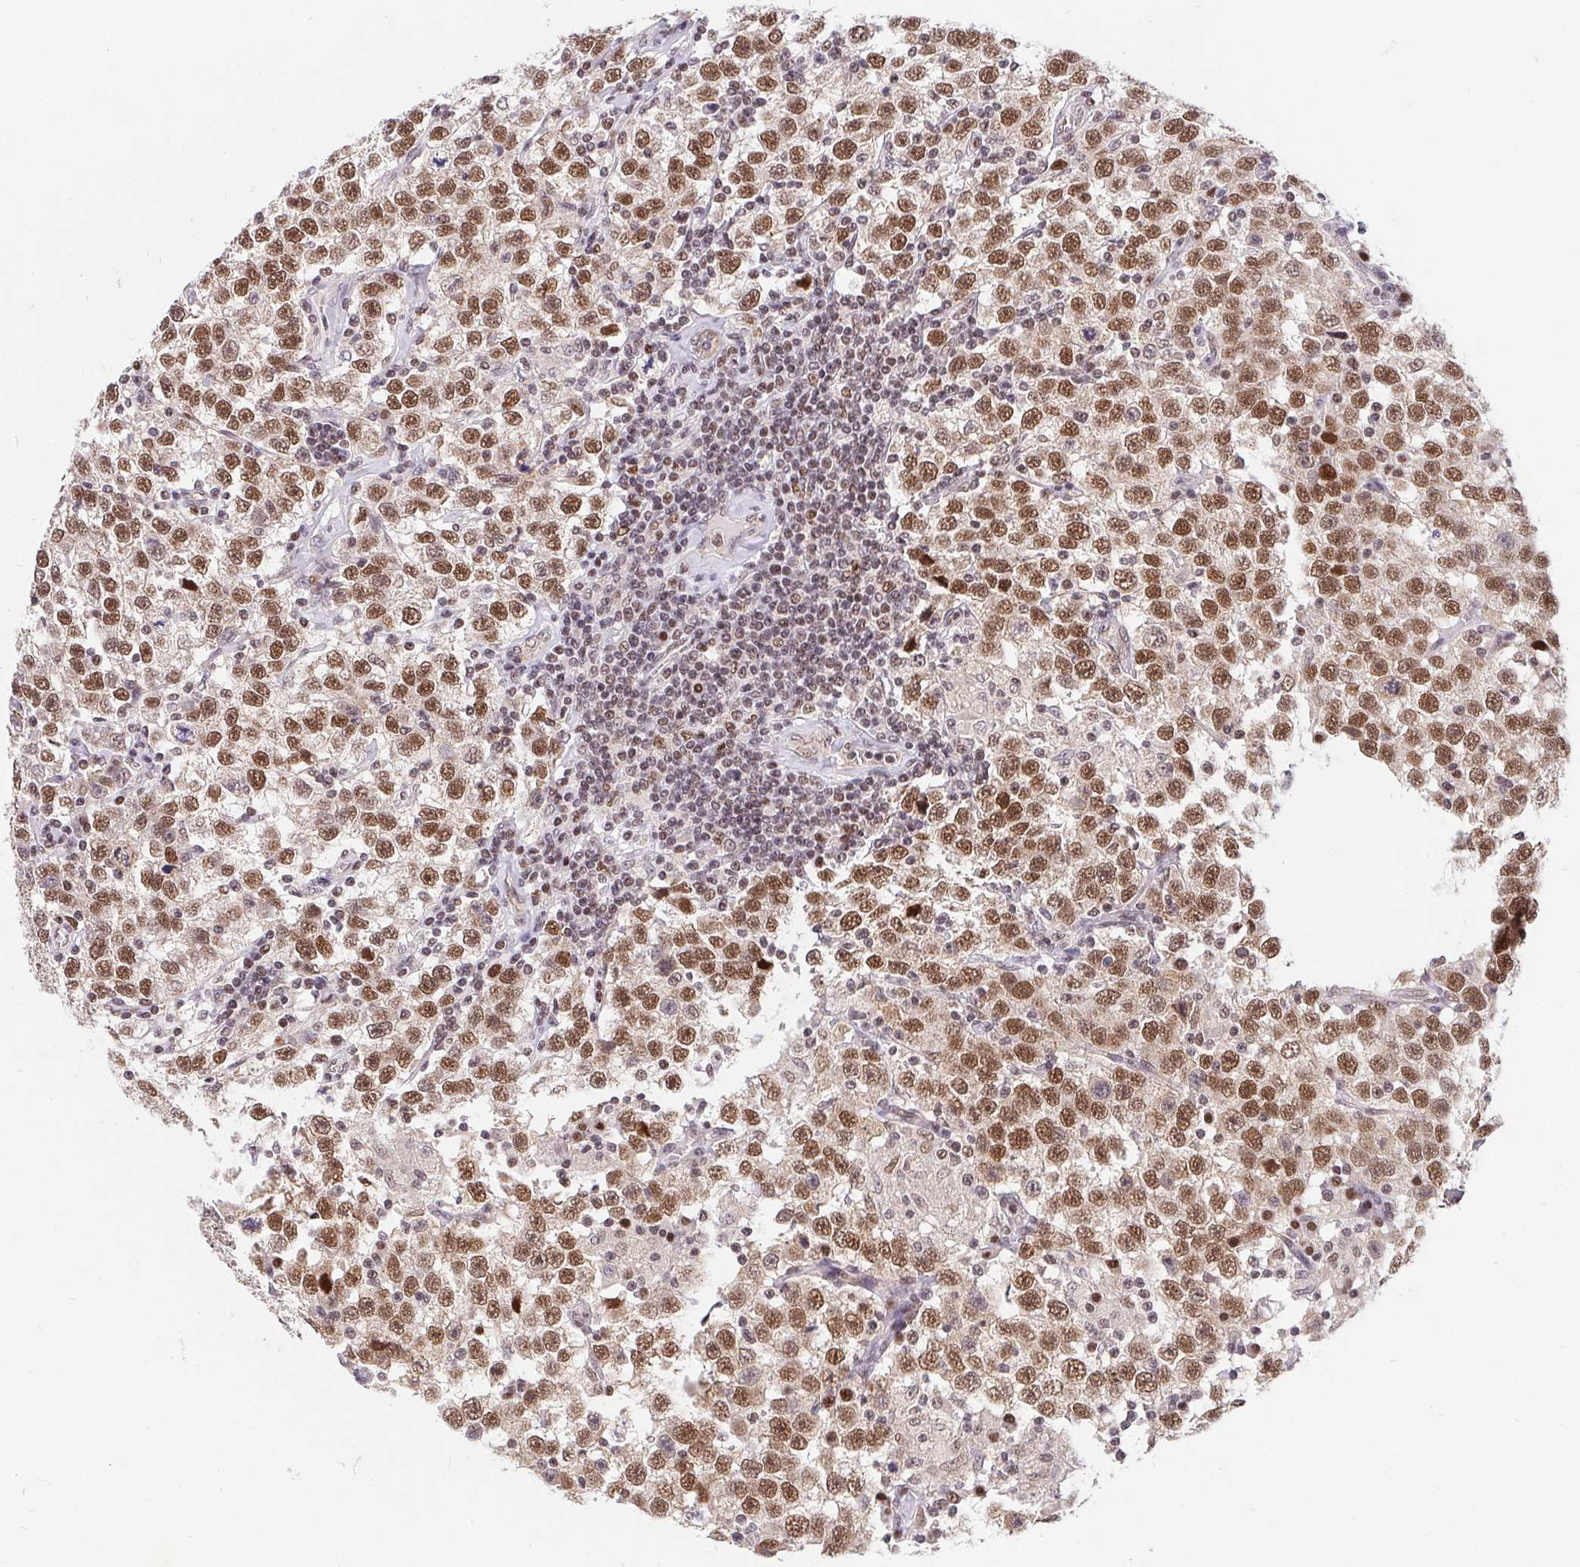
{"staining": {"intensity": "moderate", "quantity": ">75%", "location": "nuclear"}, "tissue": "testis cancer", "cell_type": "Tumor cells", "image_type": "cancer", "snomed": [{"axis": "morphology", "description": "Seminoma, NOS"}, {"axis": "topography", "description": "Testis"}], "caption": "The photomicrograph reveals staining of seminoma (testis), revealing moderate nuclear protein staining (brown color) within tumor cells. The staining is performed using DAB brown chromogen to label protein expression. The nuclei are counter-stained blue using hematoxylin.", "gene": "POU2F1", "patient": {"sex": "male", "age": 41}}